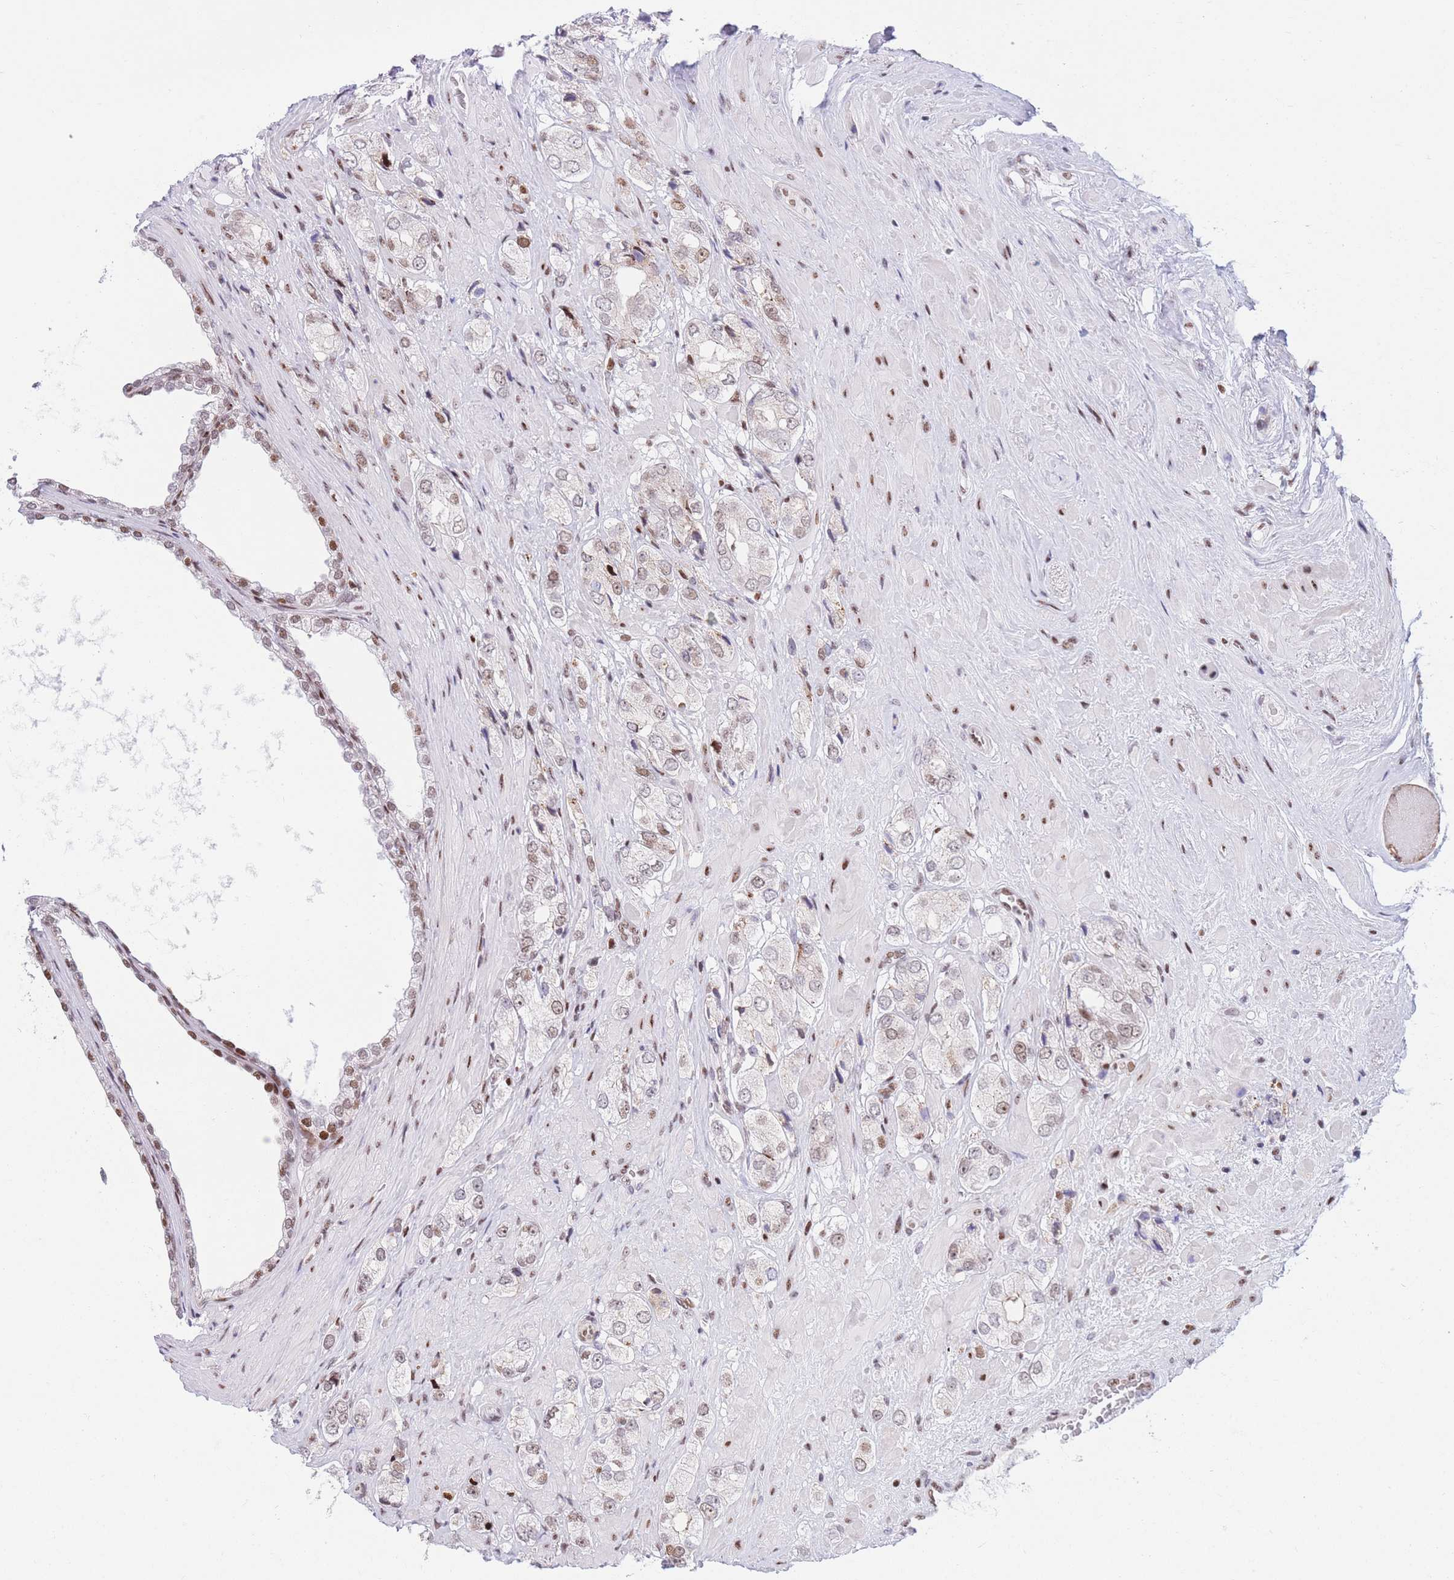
{"staining": {"intensity": "strong", "quantity": "<25%", "location": "nuclear"}, "tissue": "prostate cancer", "cell_type": "Tumor cells", "image_type": "cancer", "snomed": [{"axis": "morphology", "description": "Adenocarcinoma, High grade"}, {"axis": "topography", "description": "Prostate and seminal vesicle, NOS"}], "caption": "The immunohistochemical stain shows strong nuclear staining in tumor cells of prostate high-grade adenocarcinoma tissue. The staining is performed using DAB (3,3'-diaminobenzidine) brown chromogen to label protein expression. The nuclei are counter-stained blue using hematoxylin.", "gene": "DNAJC3", "patient": {"sex": "male", "age": 64}}